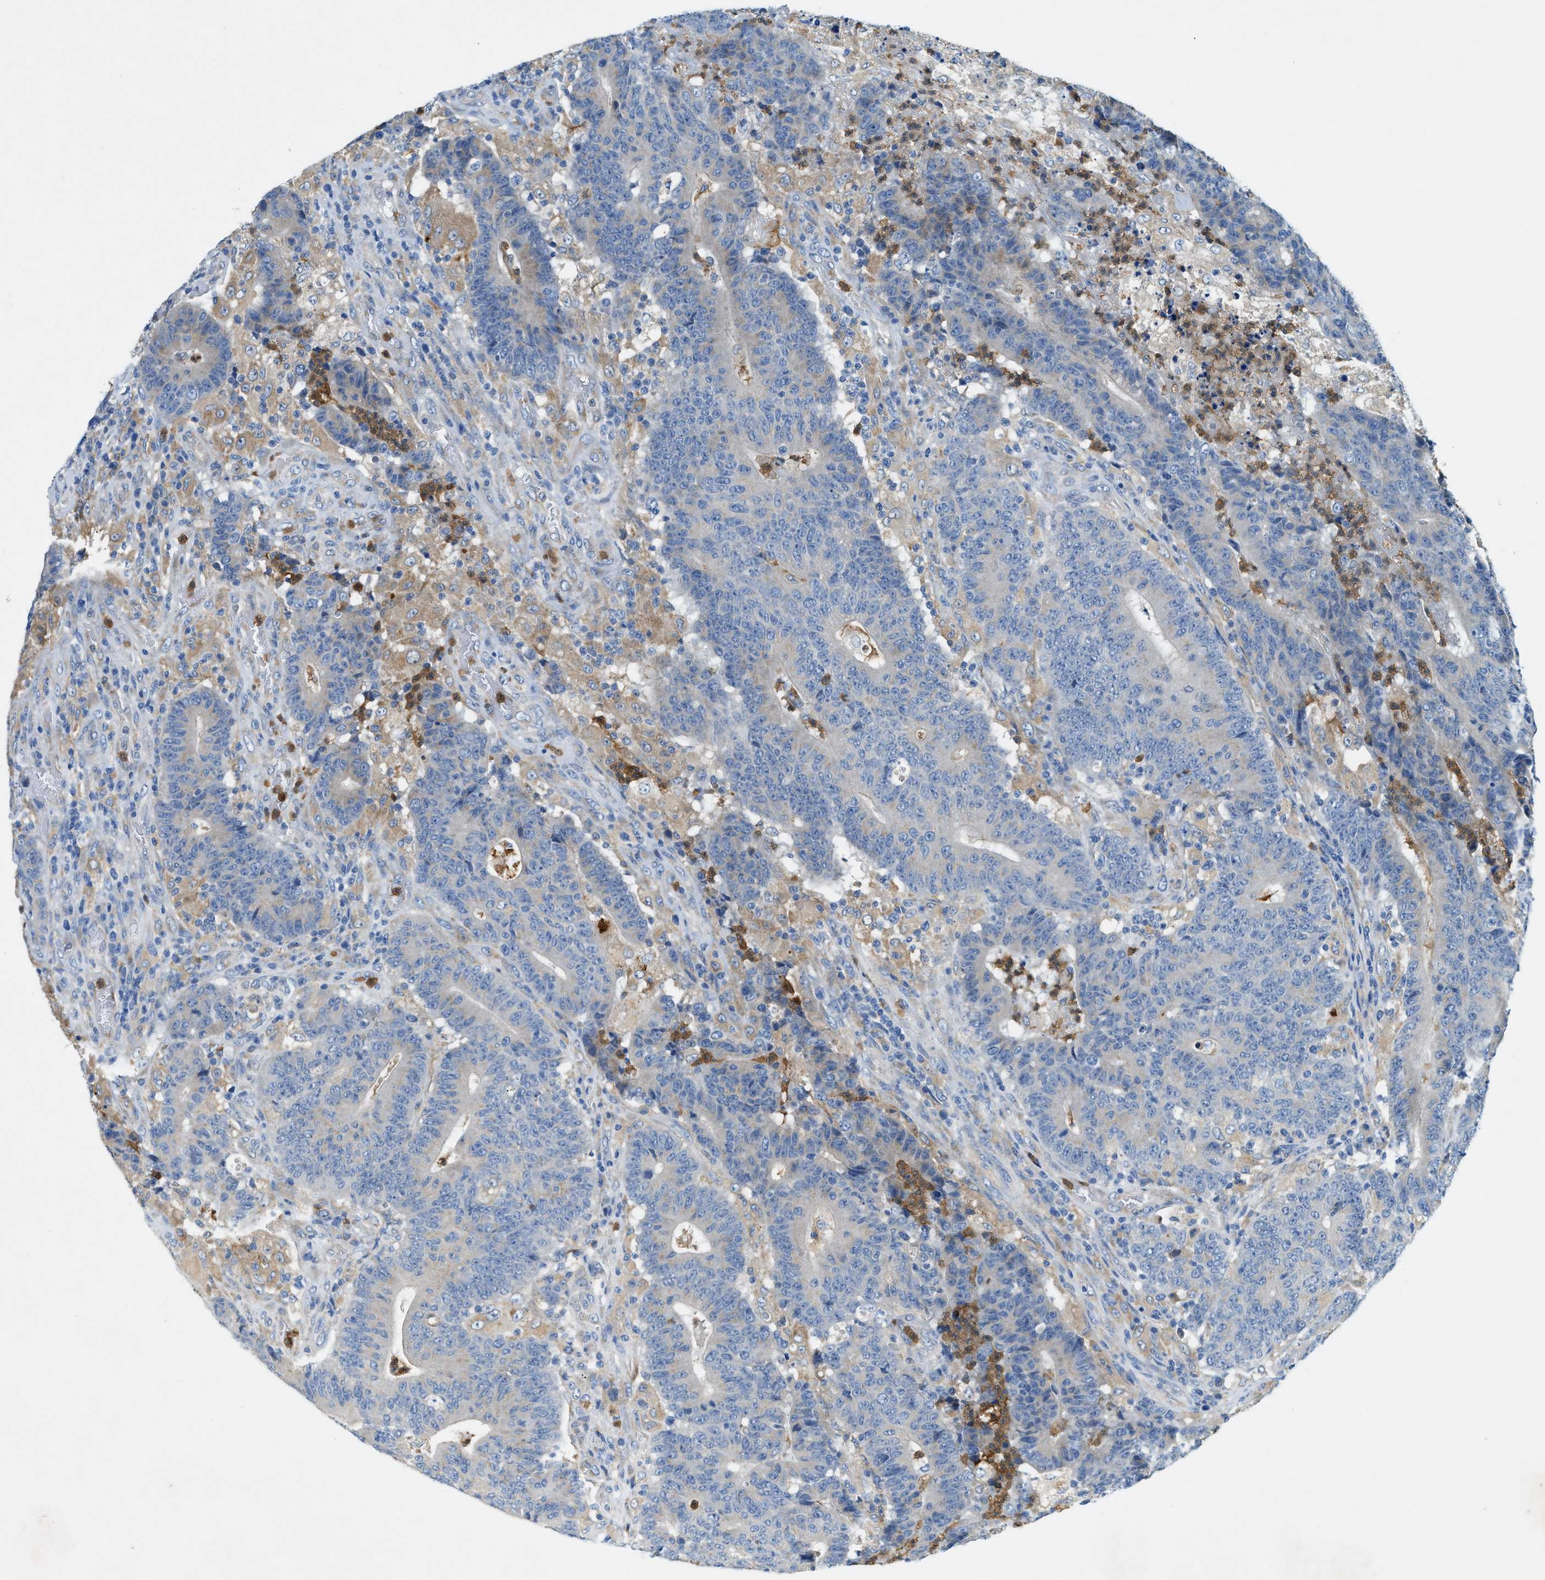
{"staining": {"intensity": "negative", "quantity": "none", "location": "none"}, "tissue": "colorectal cancer", "cell_type": "Tumor cells", "image_type": "cancer", "snomed": [{"axis": "morphology", "description": "Normal tissue, NOS"}, {"axis": "morphology", "description": "Adenocarcinoma, NOS"}, {"axis": "topography", "description": "Colon"}], "caption": "This is an immunohistochemistry micrograph of human colorectal cancer (adenocarcinoma). There is no staining in tumor cells.", "gene": "ZDHHC13", "patient": {"sex": "female", "age": 75}}